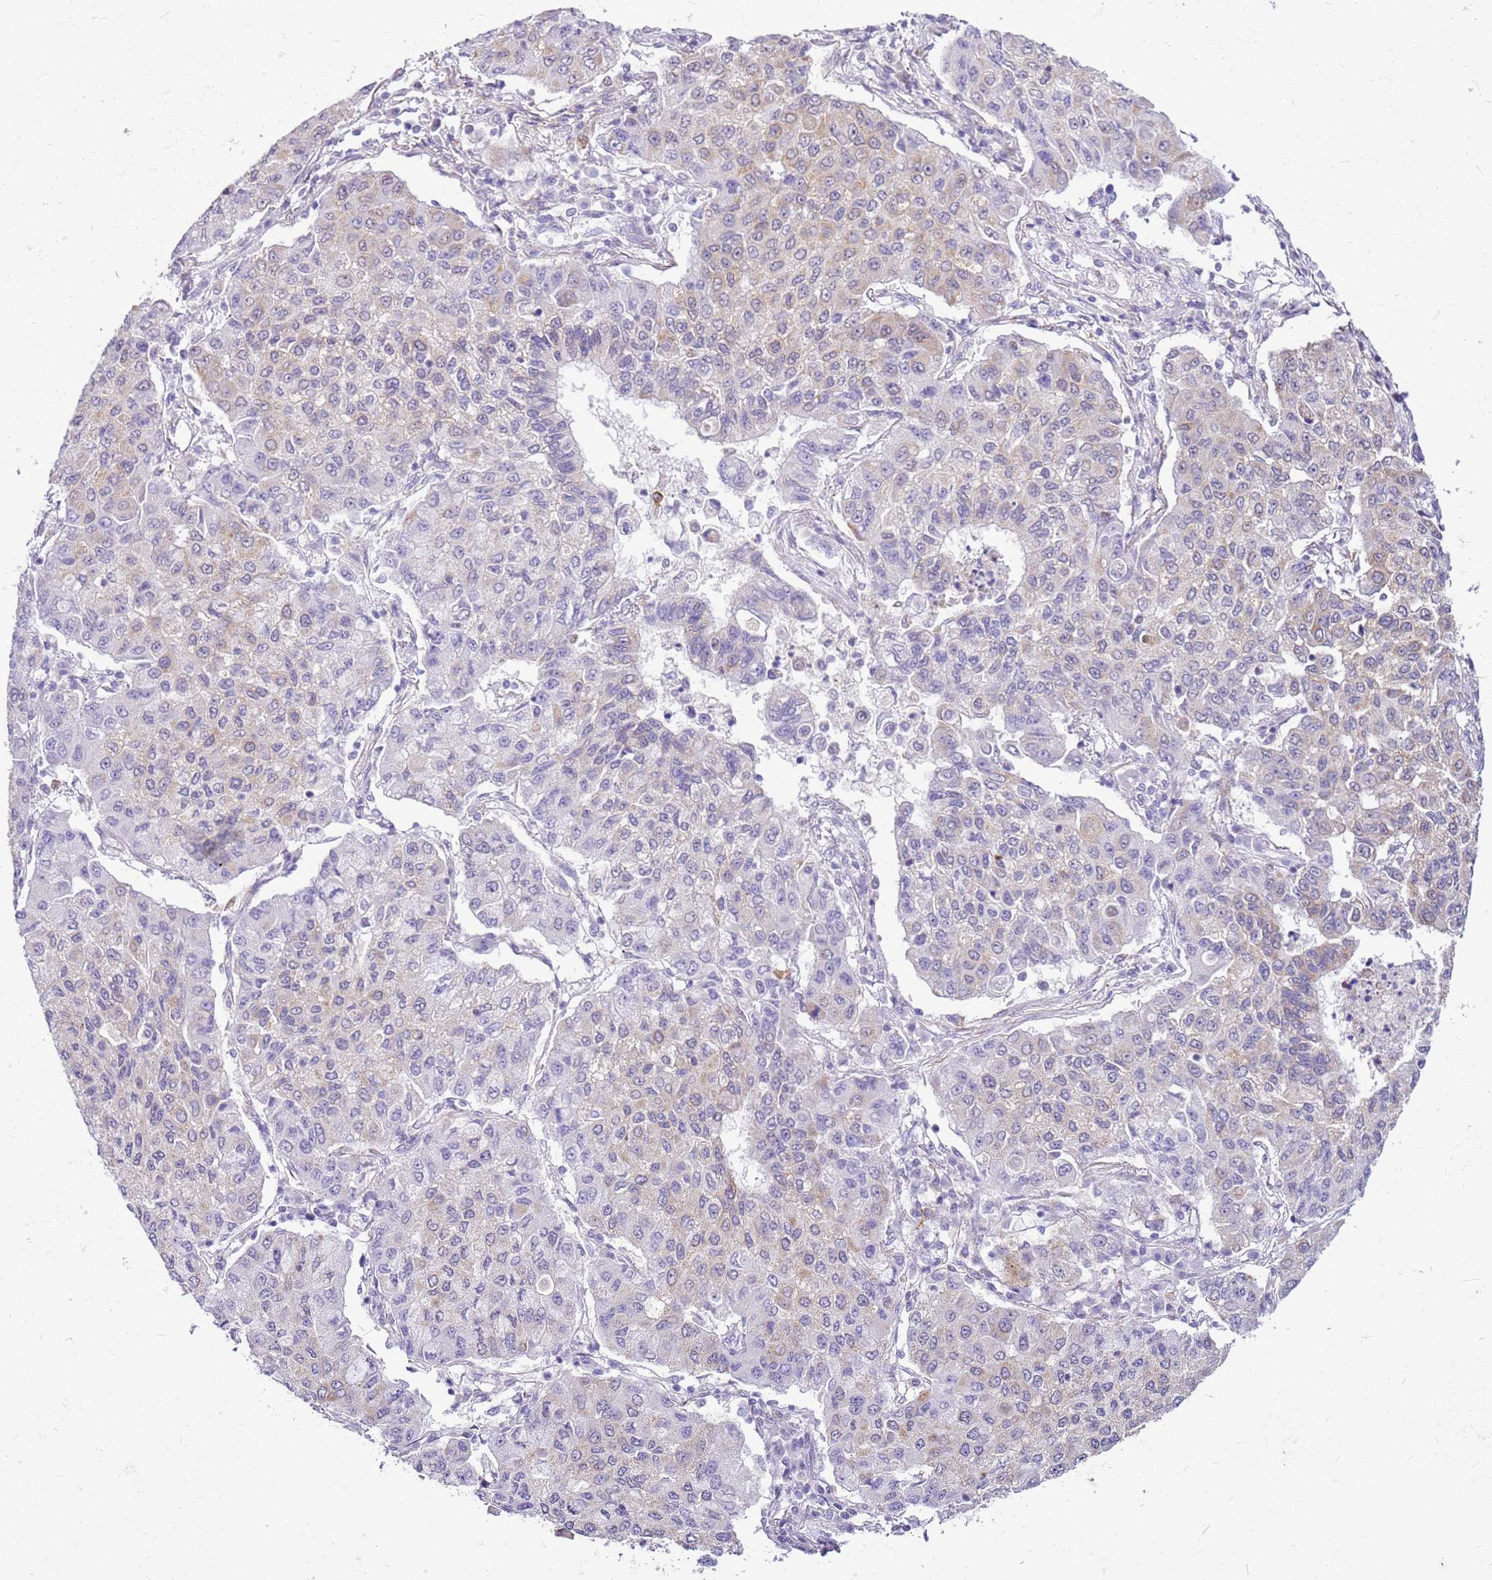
{"staining": {"intensity": "negative", "quantity": "none", "location": "none"}, "tissue": "lung cancer", "cell_type": "Tumor cells", "image_type": "cancer", "snomed": [{"axis": "morphology", "description": "Squamous cell carcinoma, NOS"}, {"axis": "topography", "description": "Lung"}], "caption": "Photomicrograph shows no protein expression in tumor cells of lung cancer tissue.", "gene": "SMIM4", "patient": {"sex": "male", "age": 74}}